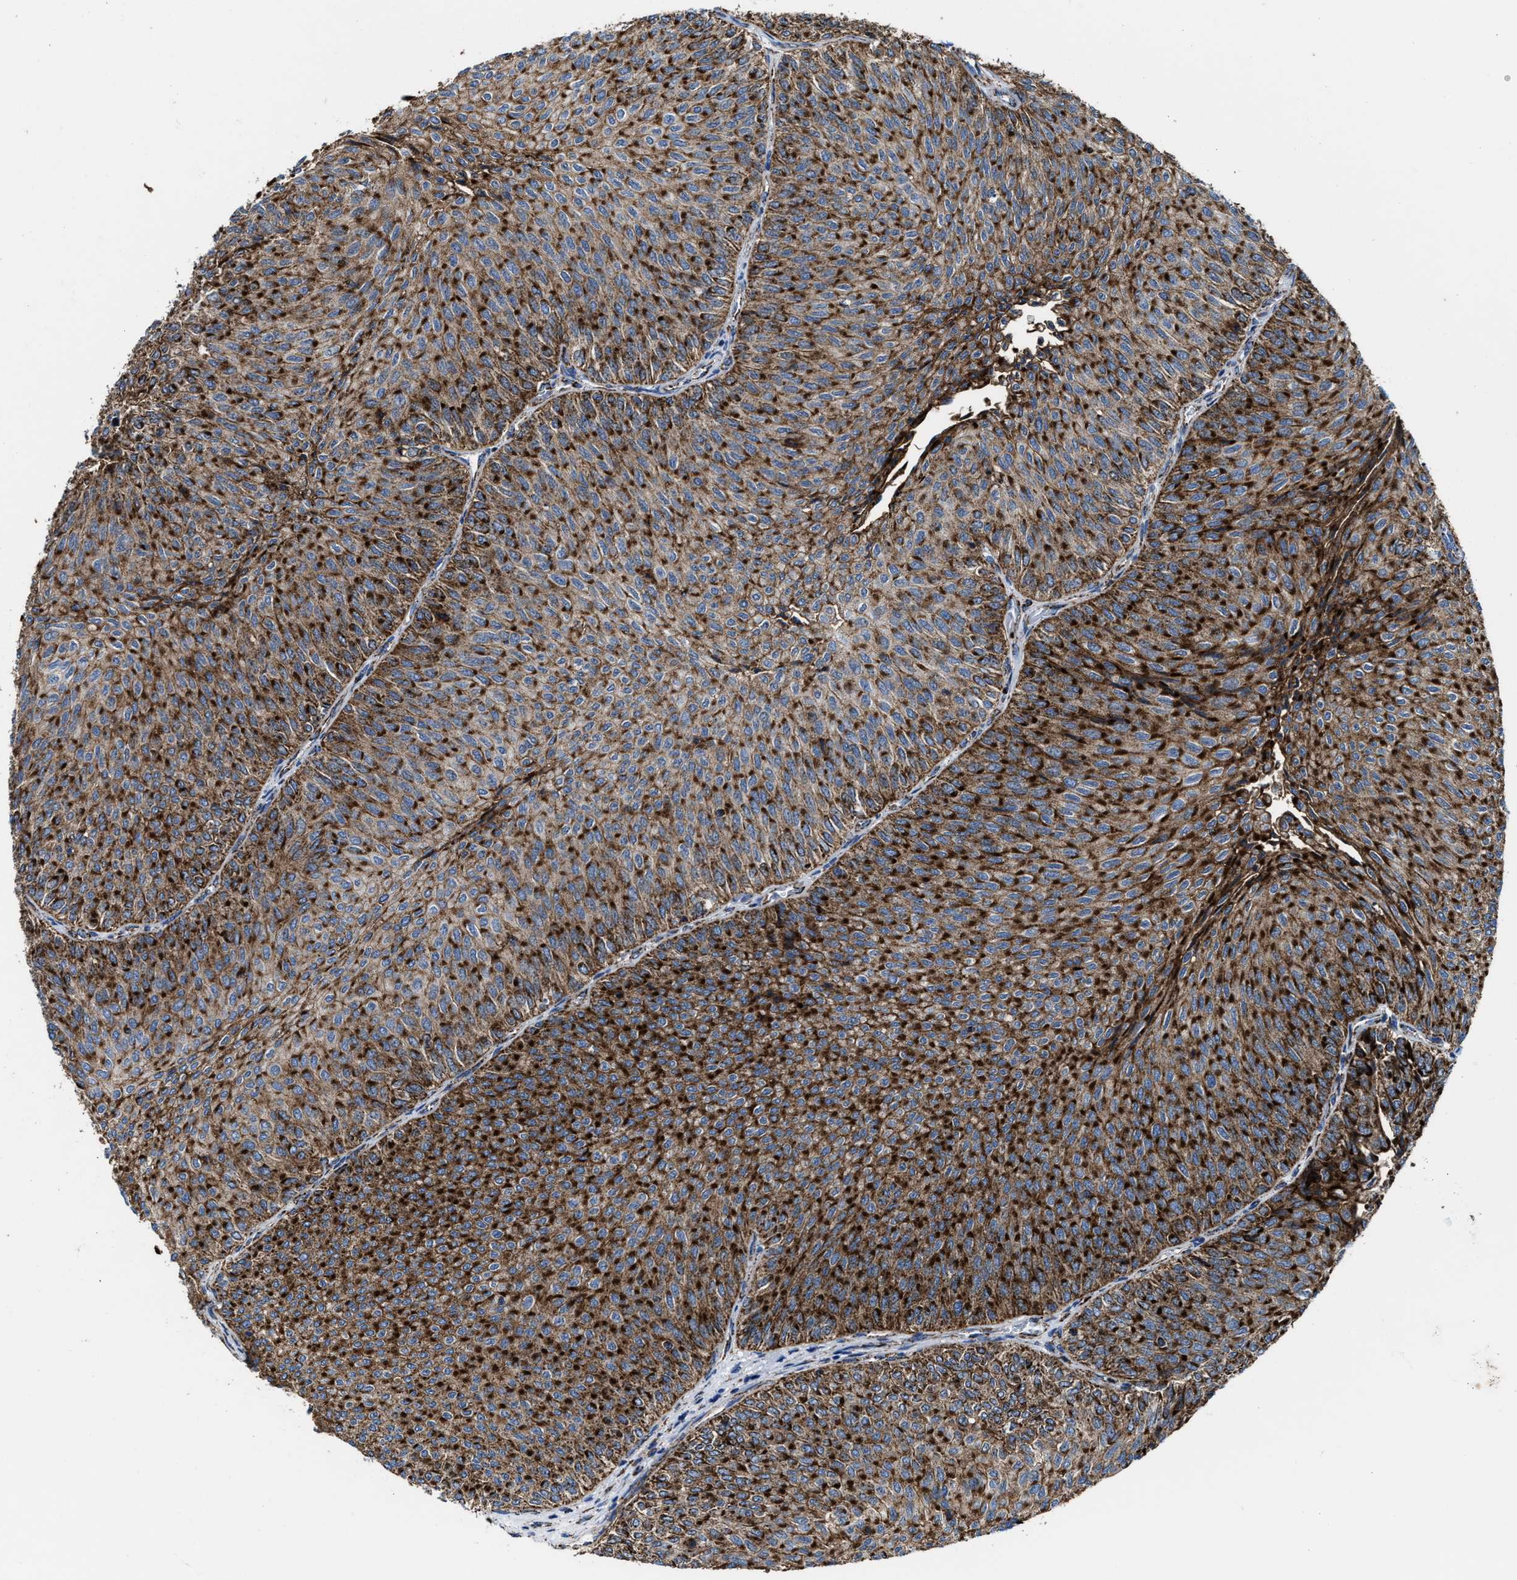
{"staining": {"intensity": "strong", "quantity": ">75%", "location": "cytoplasmic/membranous"}, "tissue": "urothelial cancer", "cell_type": "Tumor cells", "image_type": "cancer", "snomed": [{"axis": "morphology", "description": "Urothelial carcinoma, Low grade"}, {"axis": "topography", "description": "Urinary bladder"}], "caption": "High-power microscopy captured an immunohistochemistry (IHC) photomicrograph of low-grade urothelial carcinoma, revealing strong cytoplasmic/membranous expression in approximately >75% of tumor cells.", "gene": "ALDH1B1", "patient": {"sex": "male", "age": 78}}